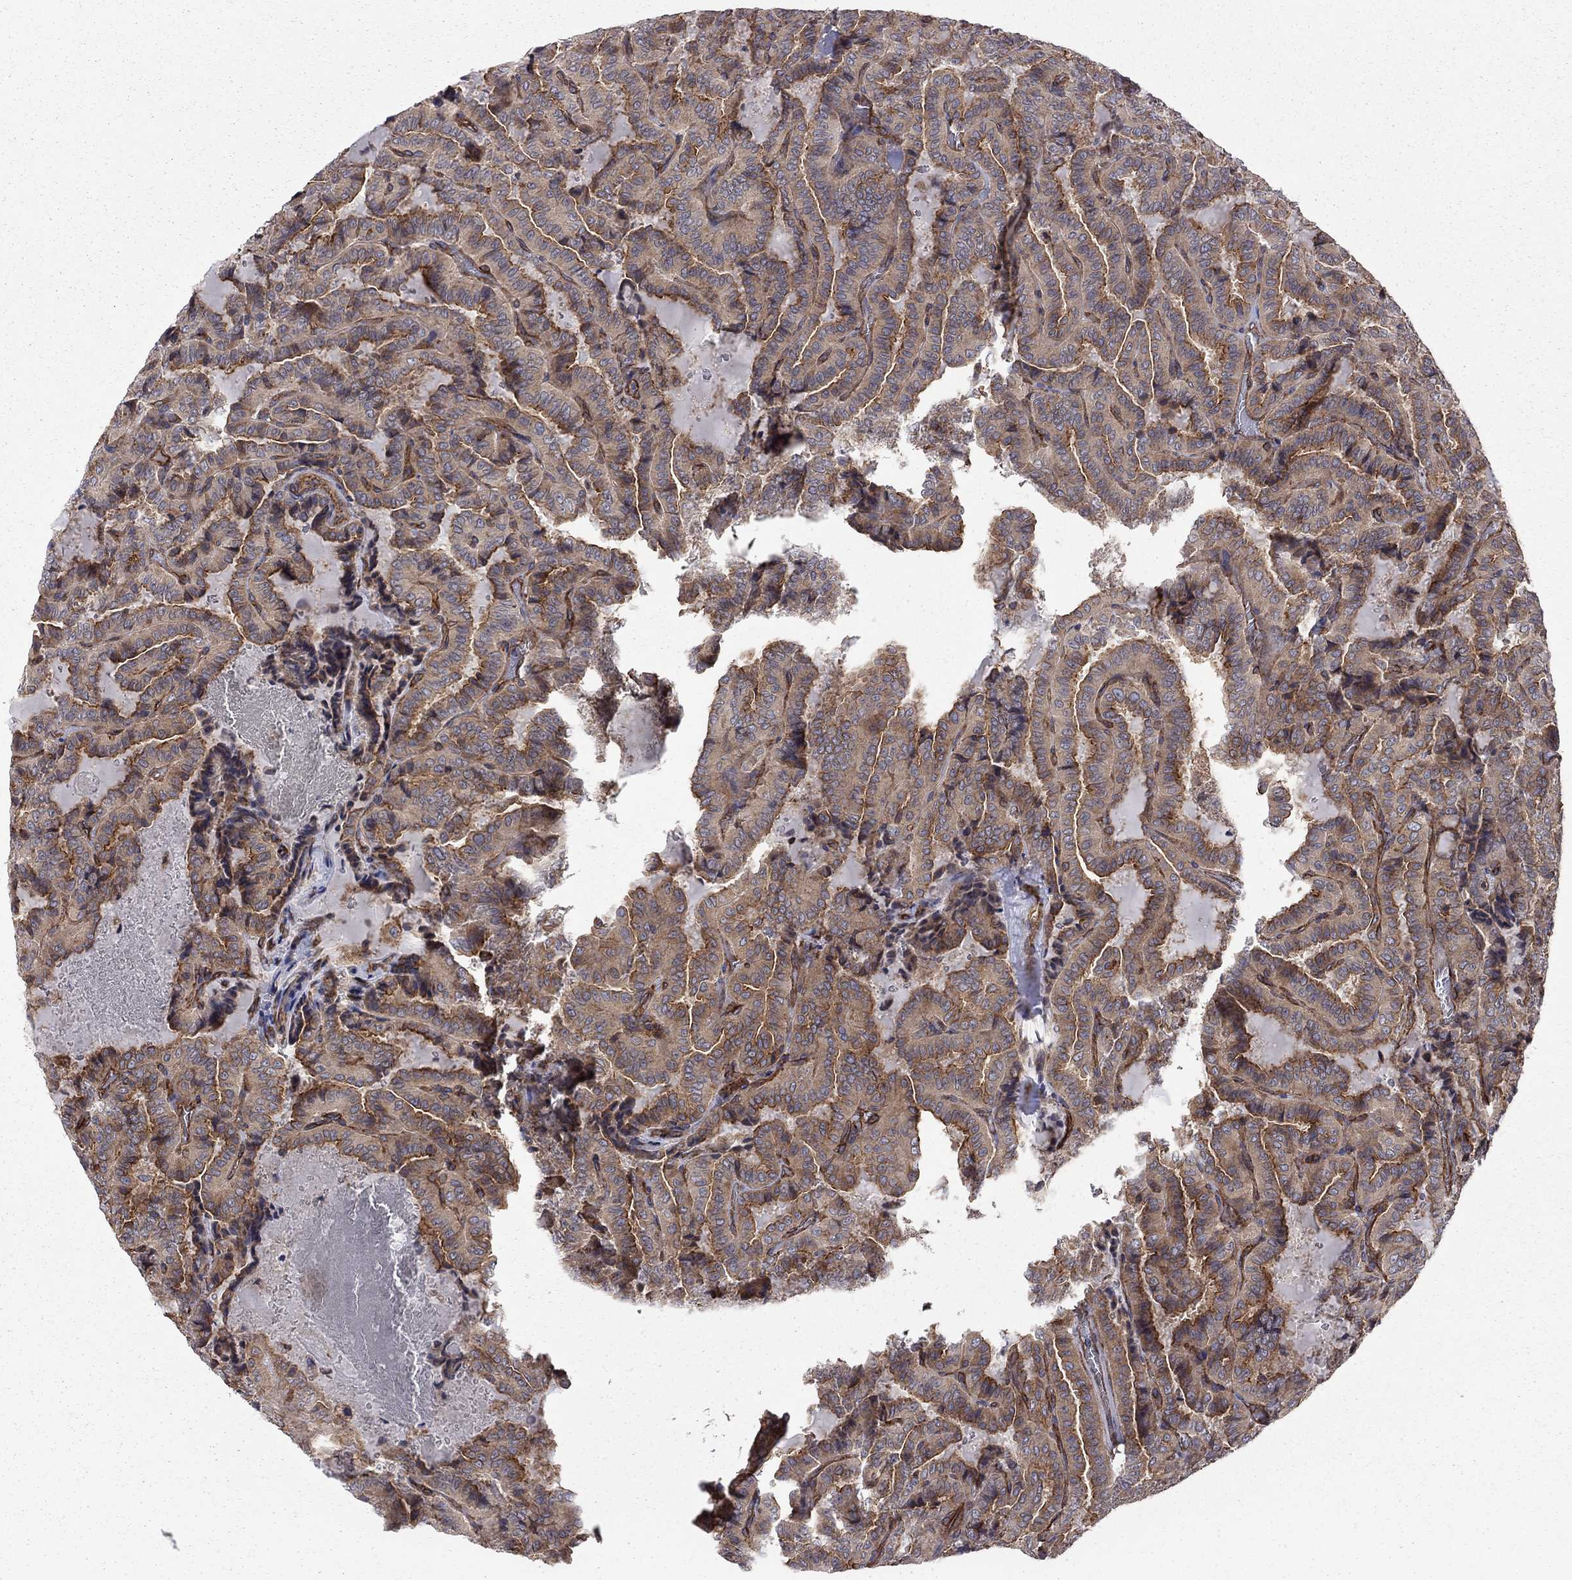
{"staining": {"intensity": "strong", "quantity": "25%-75%", "location": "cytoplasmic/membranous"}, "tissue": "thyroid cancer", "cell_type": "Tumor cells", "image_type": "cancer", "snomed": [{"axis": "morphology", "description": "Papillary adenocarcinoma, NOS"}, {"axis": "topography", "description": "Thyroid gland"}], "caption": "Immunohistochemistry (IHC) (DAB) staining of thyroid cancer reveals strong cytoplasmic/membranous protein staining in about 25%-75% of tumor cells. Using DAB (brown) and hematoxylin (blue) stains, captured at high magnification using brightfield microscopy.", "gene": "RASEF", "patient": {"sex": "female", "age": 39}}